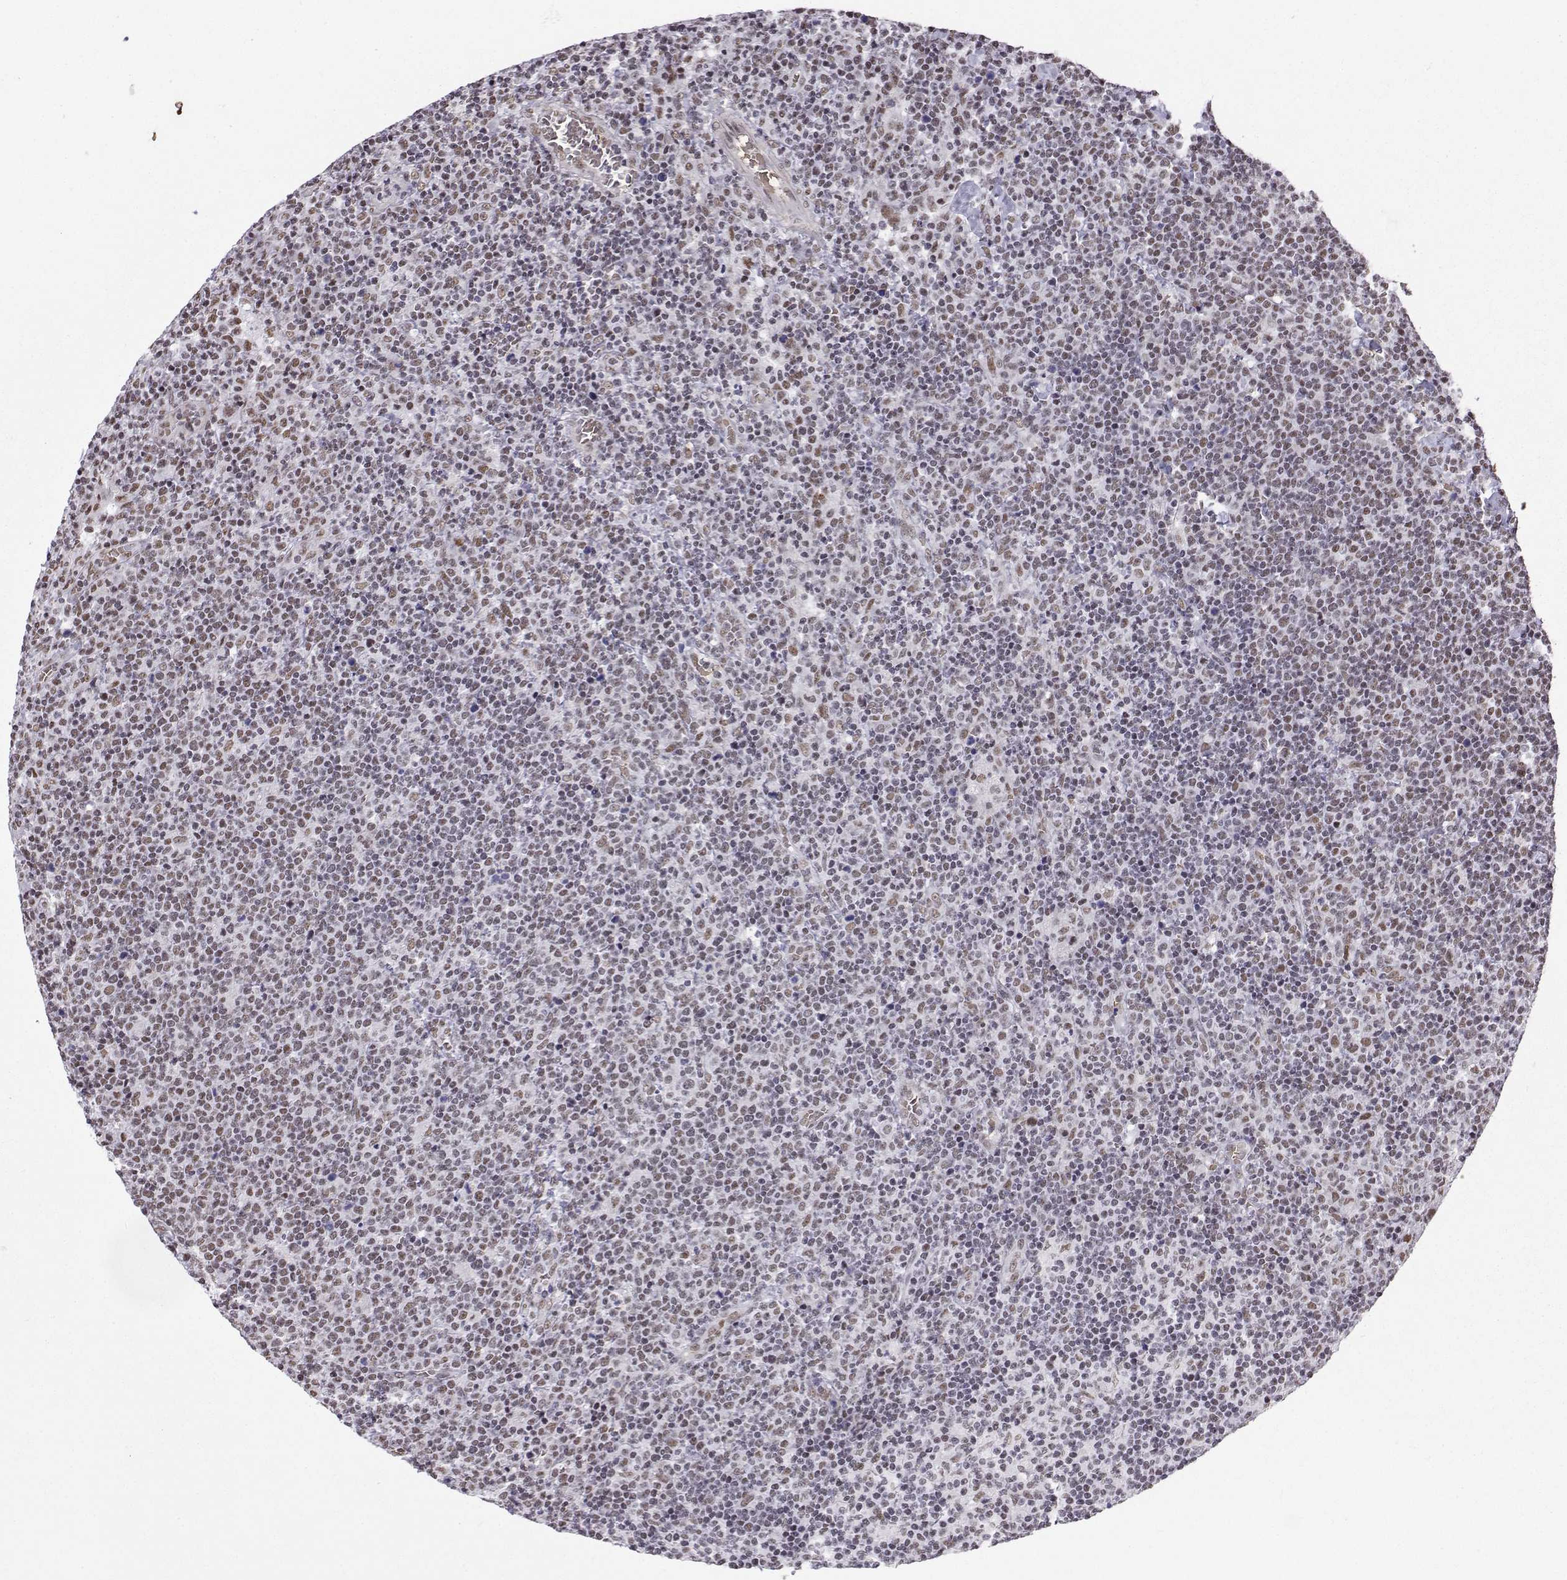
{"staining": {"intensity": "weak", "quantity": ">75%", "location": "nuclear"}, "tissue": "lymphoma", "cell_type": "Tumor cells", "image_type": "cancer", "snomed": [{"axis": "morphology", "description": "Malignant lymphoma, non-Hodgkin's type, High grade"}, {"axis": "topography", "description": "Lymph node"}], "caption": "Immunohistochemistry (DAB (3,3'-diaminobenzidine)) staining of lymphoma displays weak nuclear protein staining in about >75% of tumor cells. Nuclei are stained in blue.", "gene": "CCNK", "patient": {"sex": "male", "age": 61}}